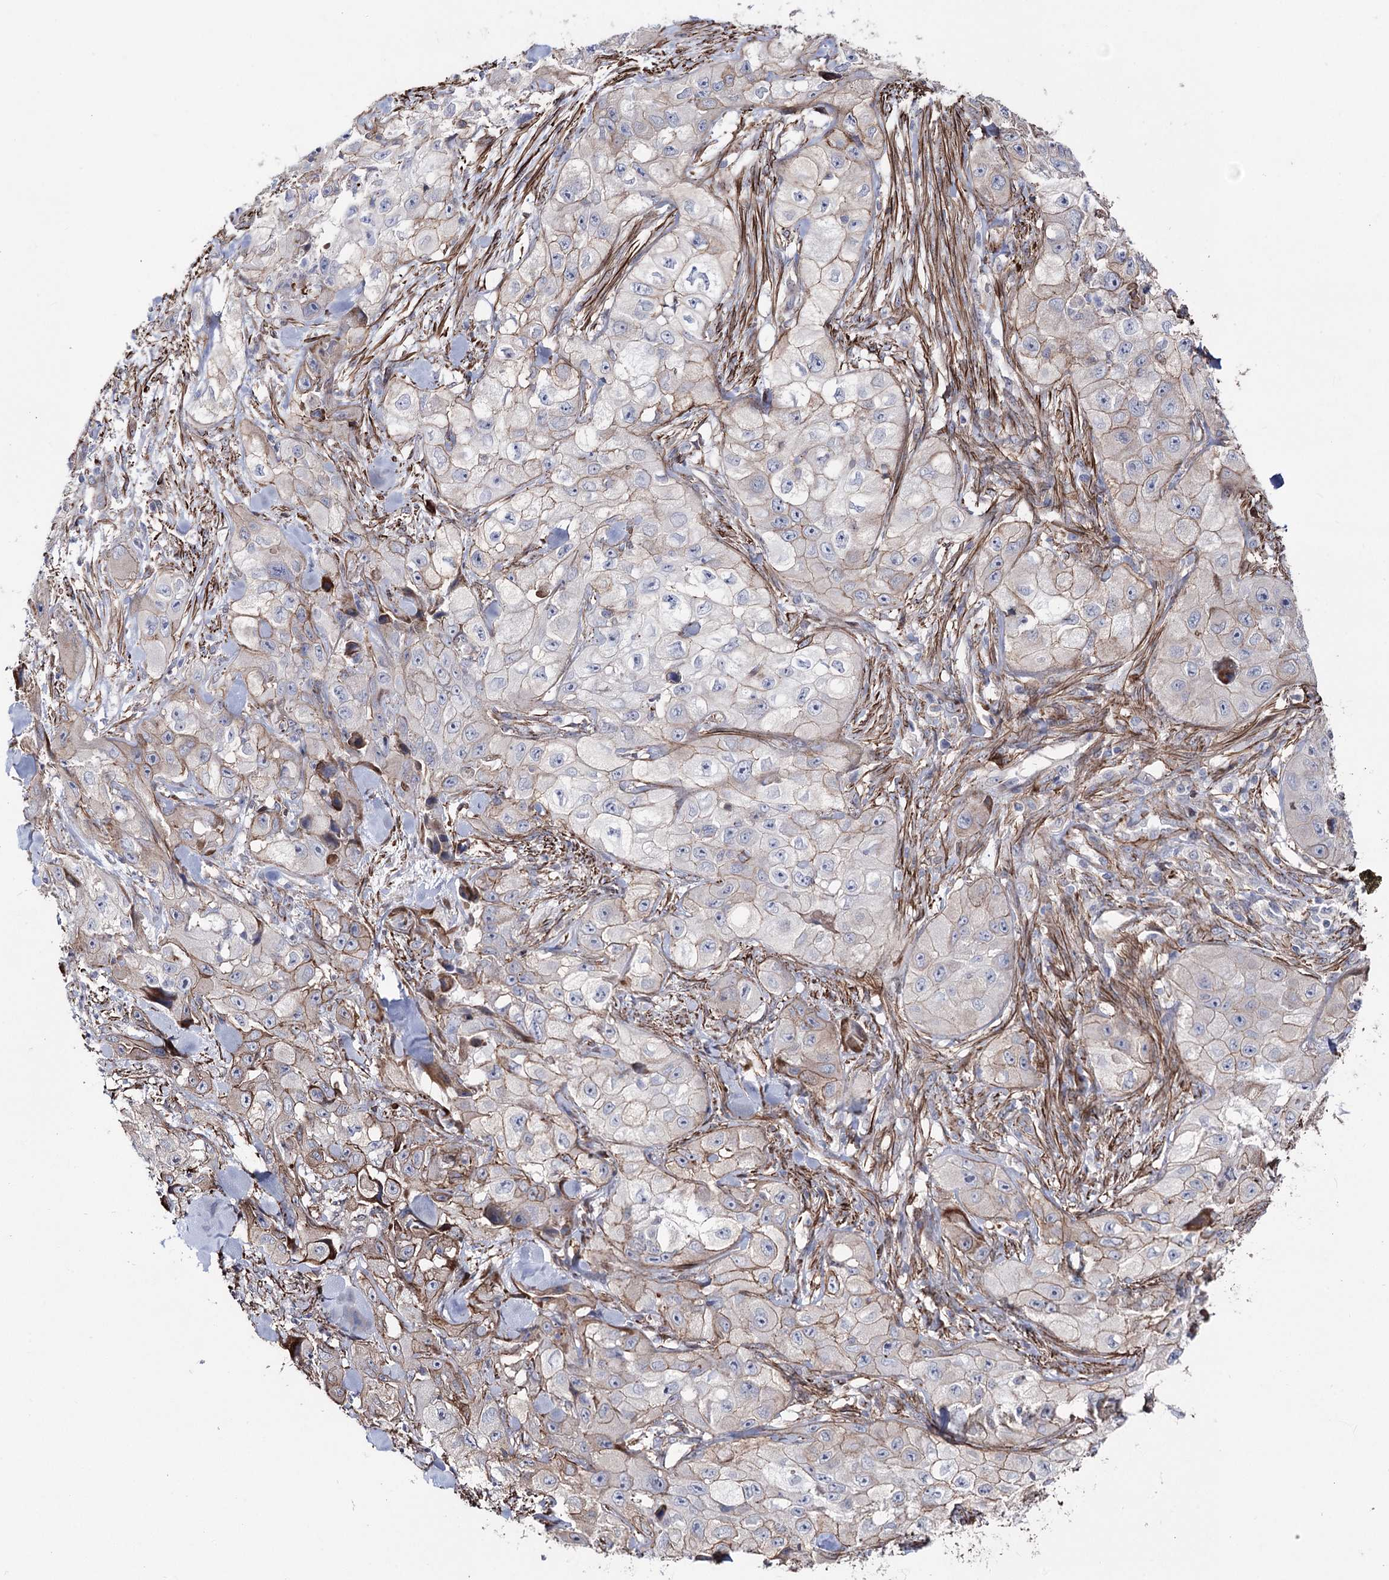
{"staining": {"intensity": "moderate", "quantity": "<25%", "location": "cytoplasmic/membranous"}, "tissue": "skin cancer", "cell_type": "Tumor cells", "image_type": "cancer", "snomed": [{"axis": "morphology", "description": "Squamous cell carcinoma, NOS"}, {"axis": "topography", "description": "Skin"}, {"axis": "topography", "description": "Subcutis"}], "caption": "Skin cancer (squamous cell carcinoma) stained with DAB IHC exhibits low levels of moderate cytoplasmic/membranous expression in about <25% of tumor cells.", "gene": "ARHGAP20", "patient": {"sex": "male", "age": 73}}